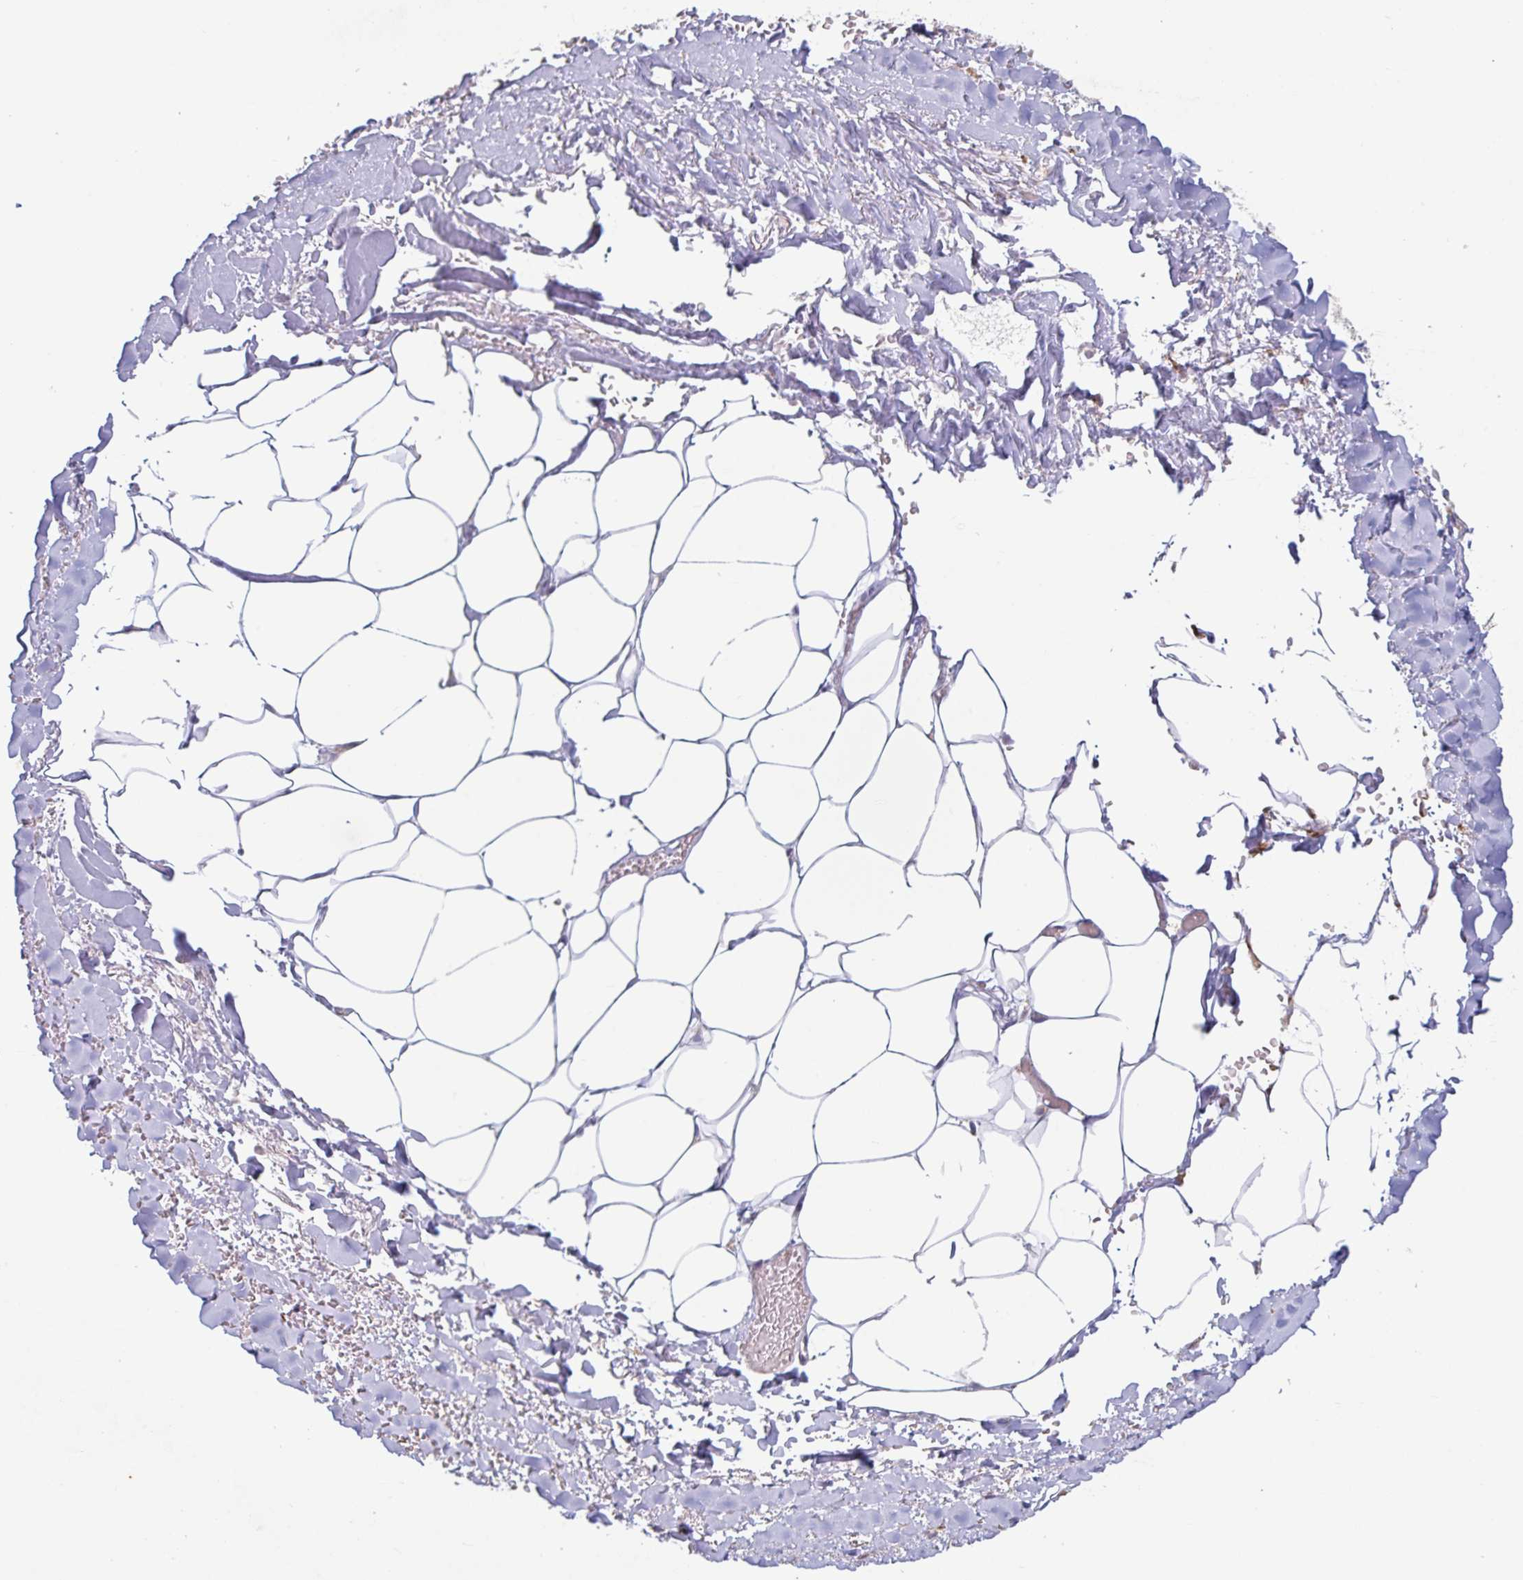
{"staining": {"intensity": "negative", "quantity": "none", "location": "none"}, "tissue": "adipose tissue", "cell_type": "Adipocytes", "image_type": "normal", "snomed": [{"axis": "morphology", "description": "Normal tissue, NOS"}, {"axis": "topography", "description": "Vagina"}, {"axis": "topography", "description": "Peripheral nerve tissue"}], "caption": "IHC of unremarkable human adipose tissue displays no staining in adipocytes.", "gene": "RIT1", "patient": {"sex": "female", "age": 71}}